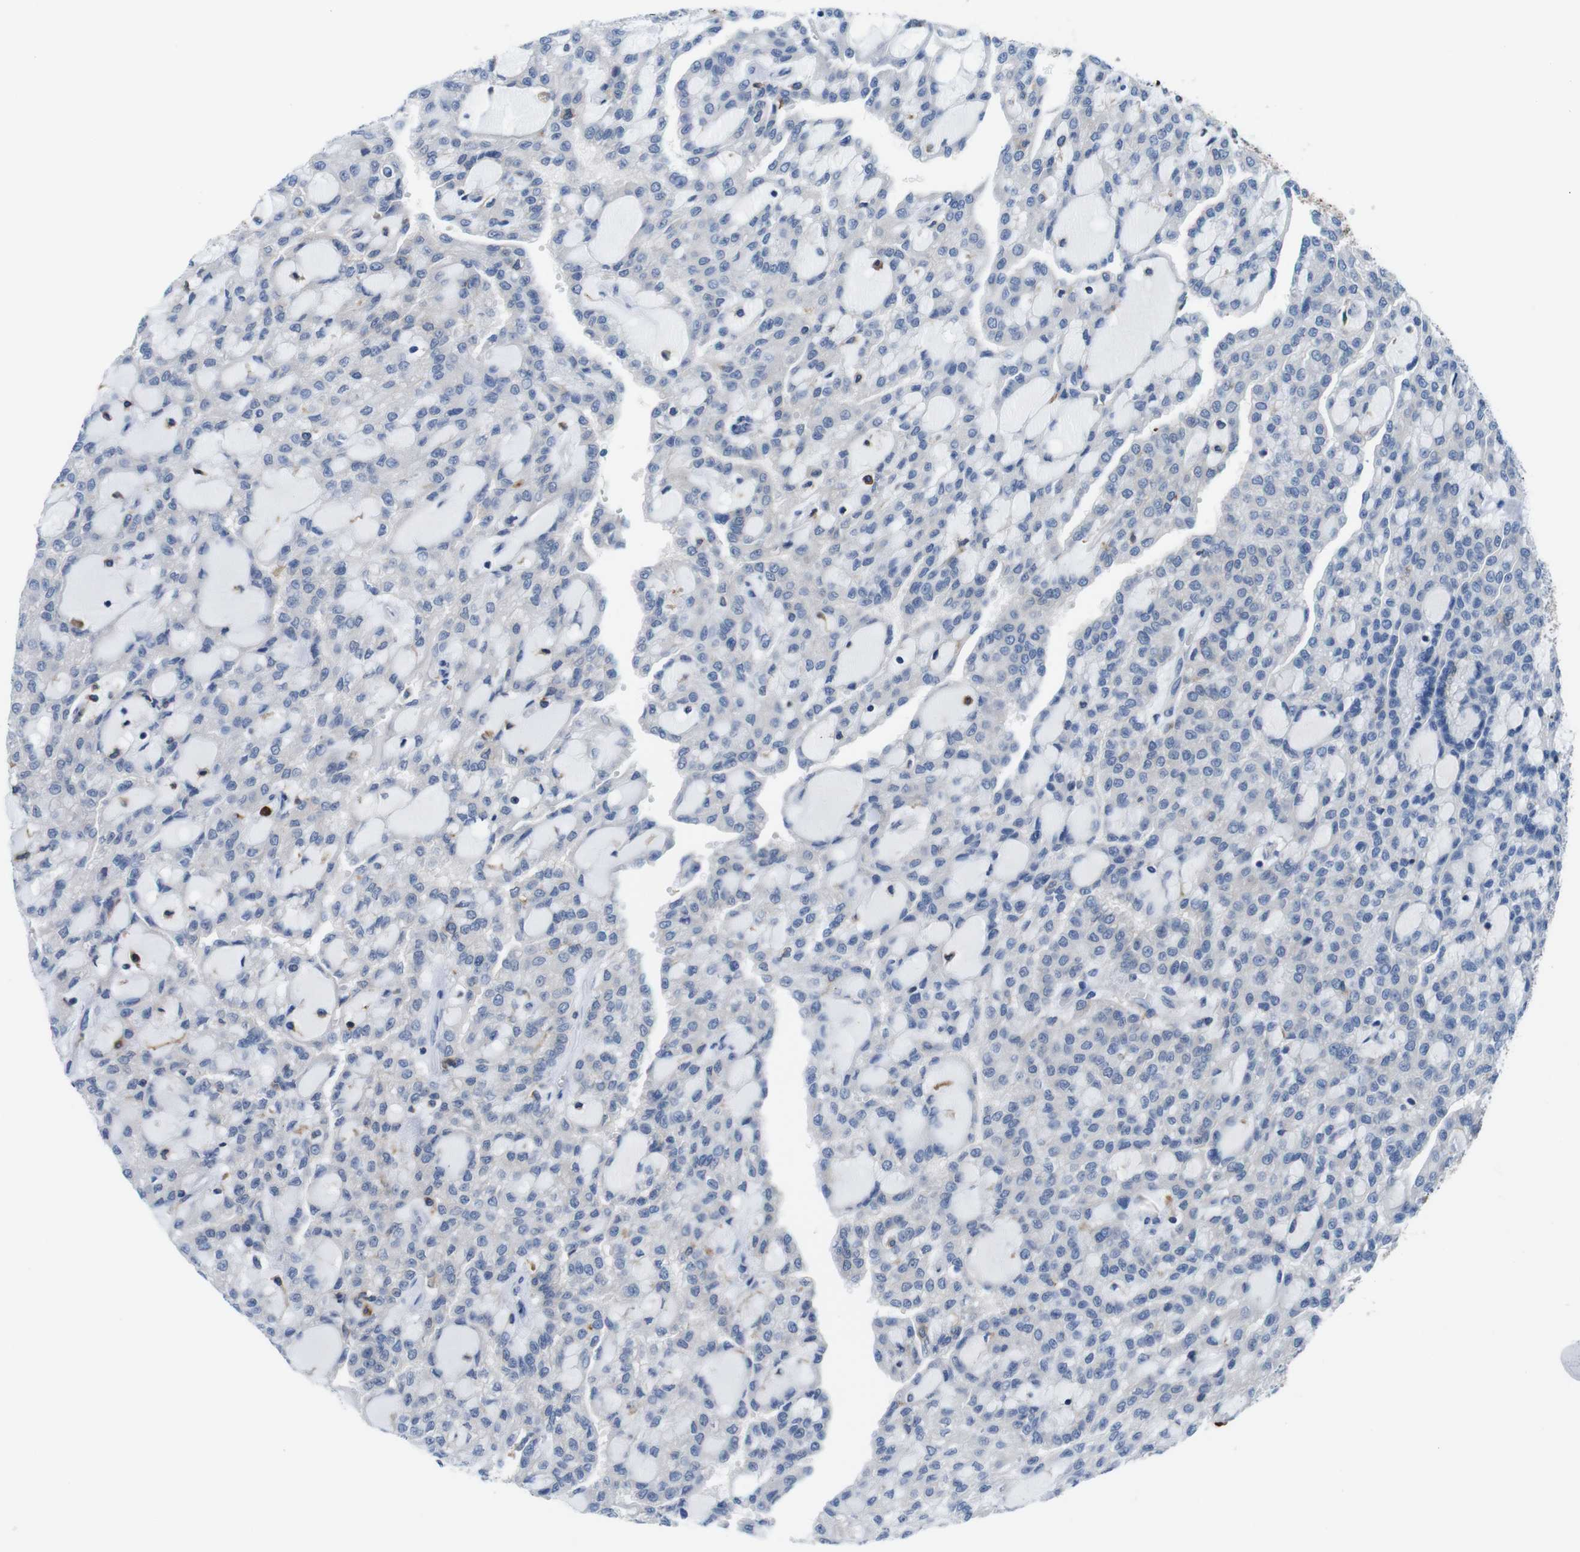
{"staining": {"intensity": "negative", "quantity": "none", "location": "none"}, "tissue": "renal cancer", "cell_type": "Tumor cells", "image_type": "cancer", "snomed": [{"axis": "morphology", "description": "Adenocarcinoma, NOS"}, {"axis": "topography", "description": "Kidney"}], "caption": "Immunohistochemistry (IHC) micrograph of neoplastic tissue: renal adenocarcinoma stained with DAB displays no significant protein expression in tumor cells.", "gene": "CD300C", "patient": {"sex": "male", "age": 63}}